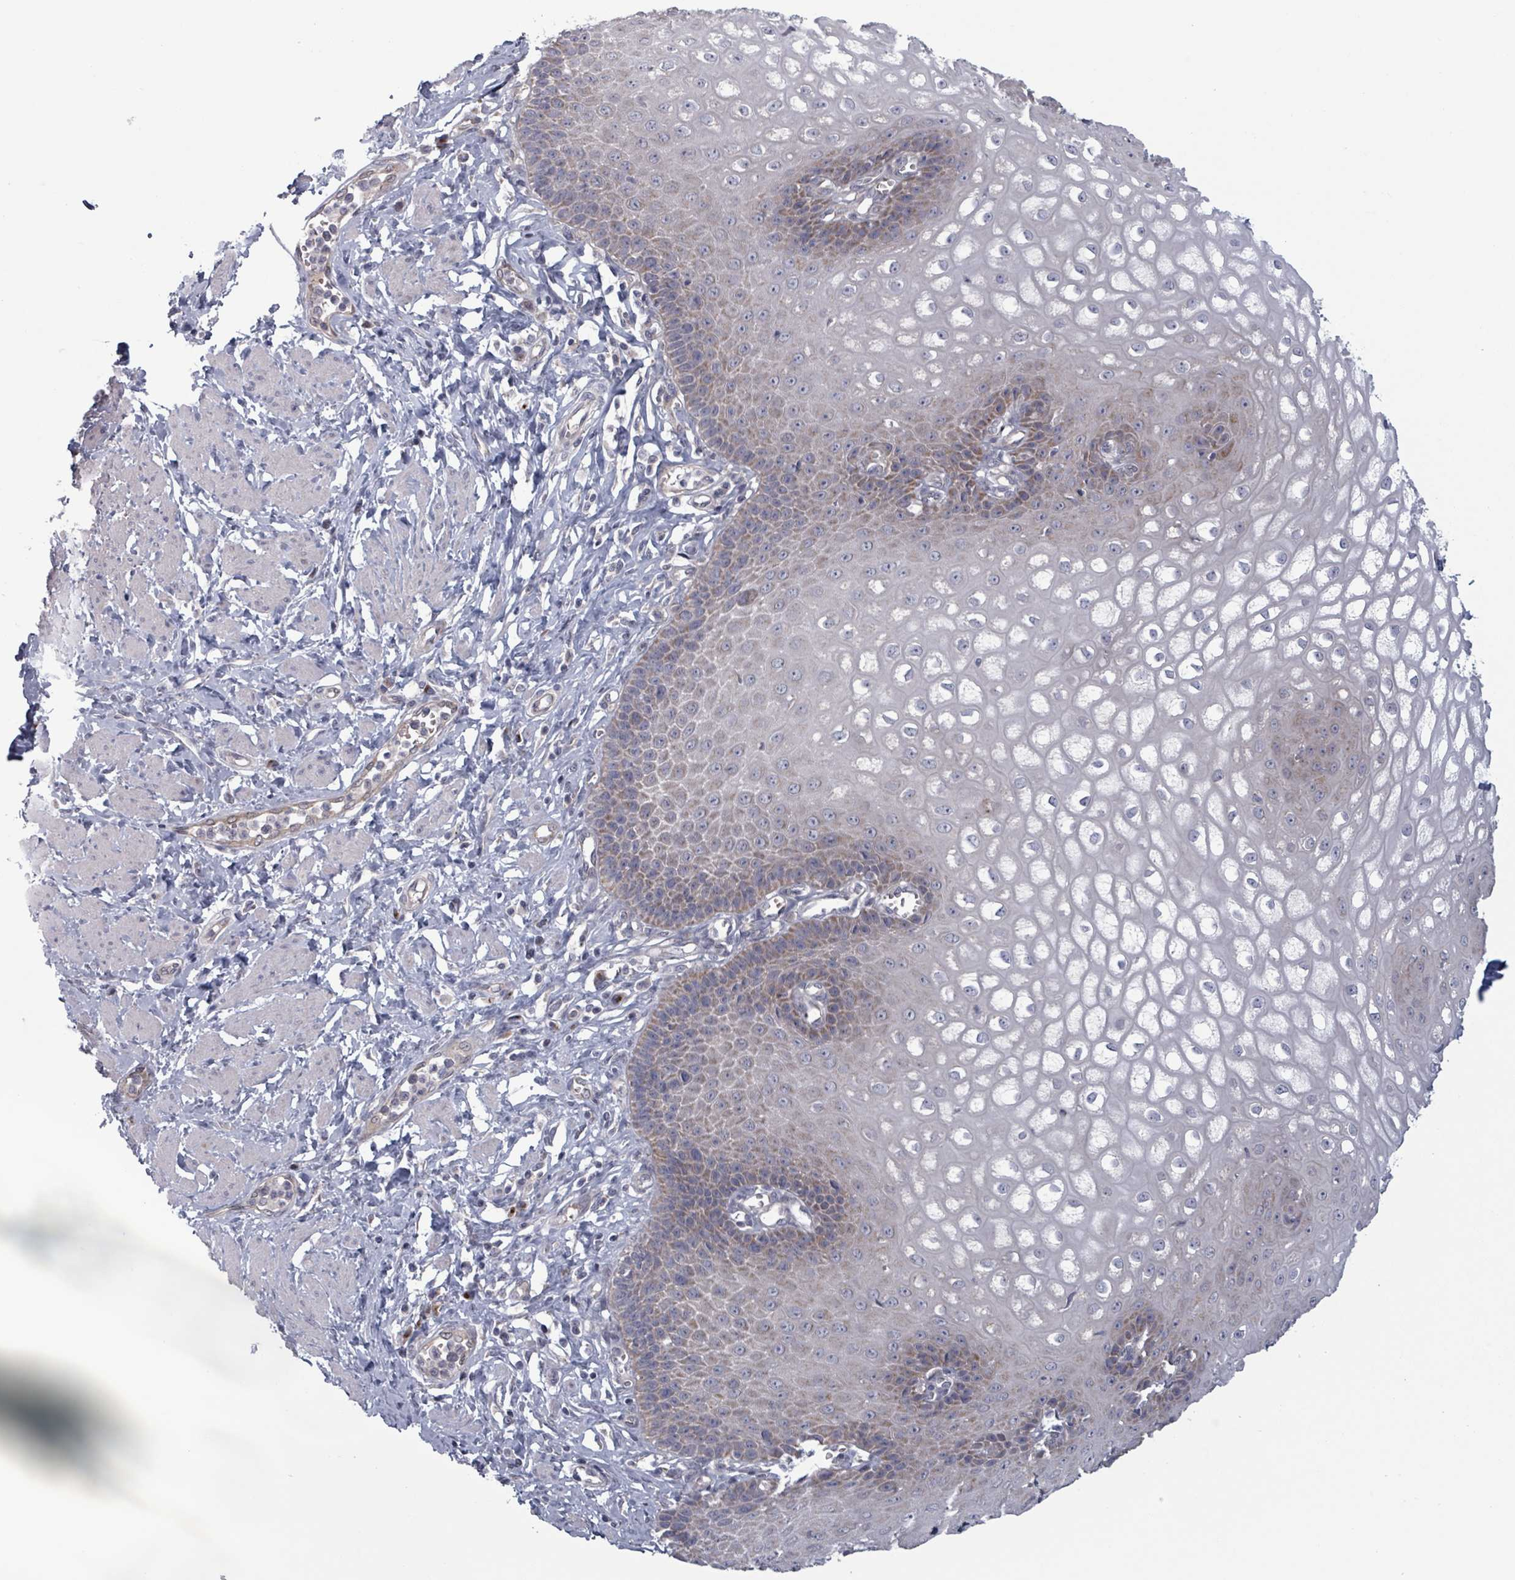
{"staining": {"intensity": "weak", "quantity": "25%-75%", "location": "cytoplasmic/membranous"}, "tissue": "esophagus", "cell_type": "Squamous epithelial cells", "image_type": "normal", "snomed": [{"axis": "morphology", "description": "Normal tissue, NOS"}, {"axis": "topography", "description": "Esophagus"}], "caption": "Benign esophagus exhibits weak cytoplasmic/membranous expression in about 25%-75% of squamous epithelial cells The staining was performed using DAB (3,3'-diaminobenzidine), with brown indicating positive protein expression. Nuclei are stained blue with hematoxylin..", "gene": "FKBP1A", "patient": {"sex": "male", "age": 67}}